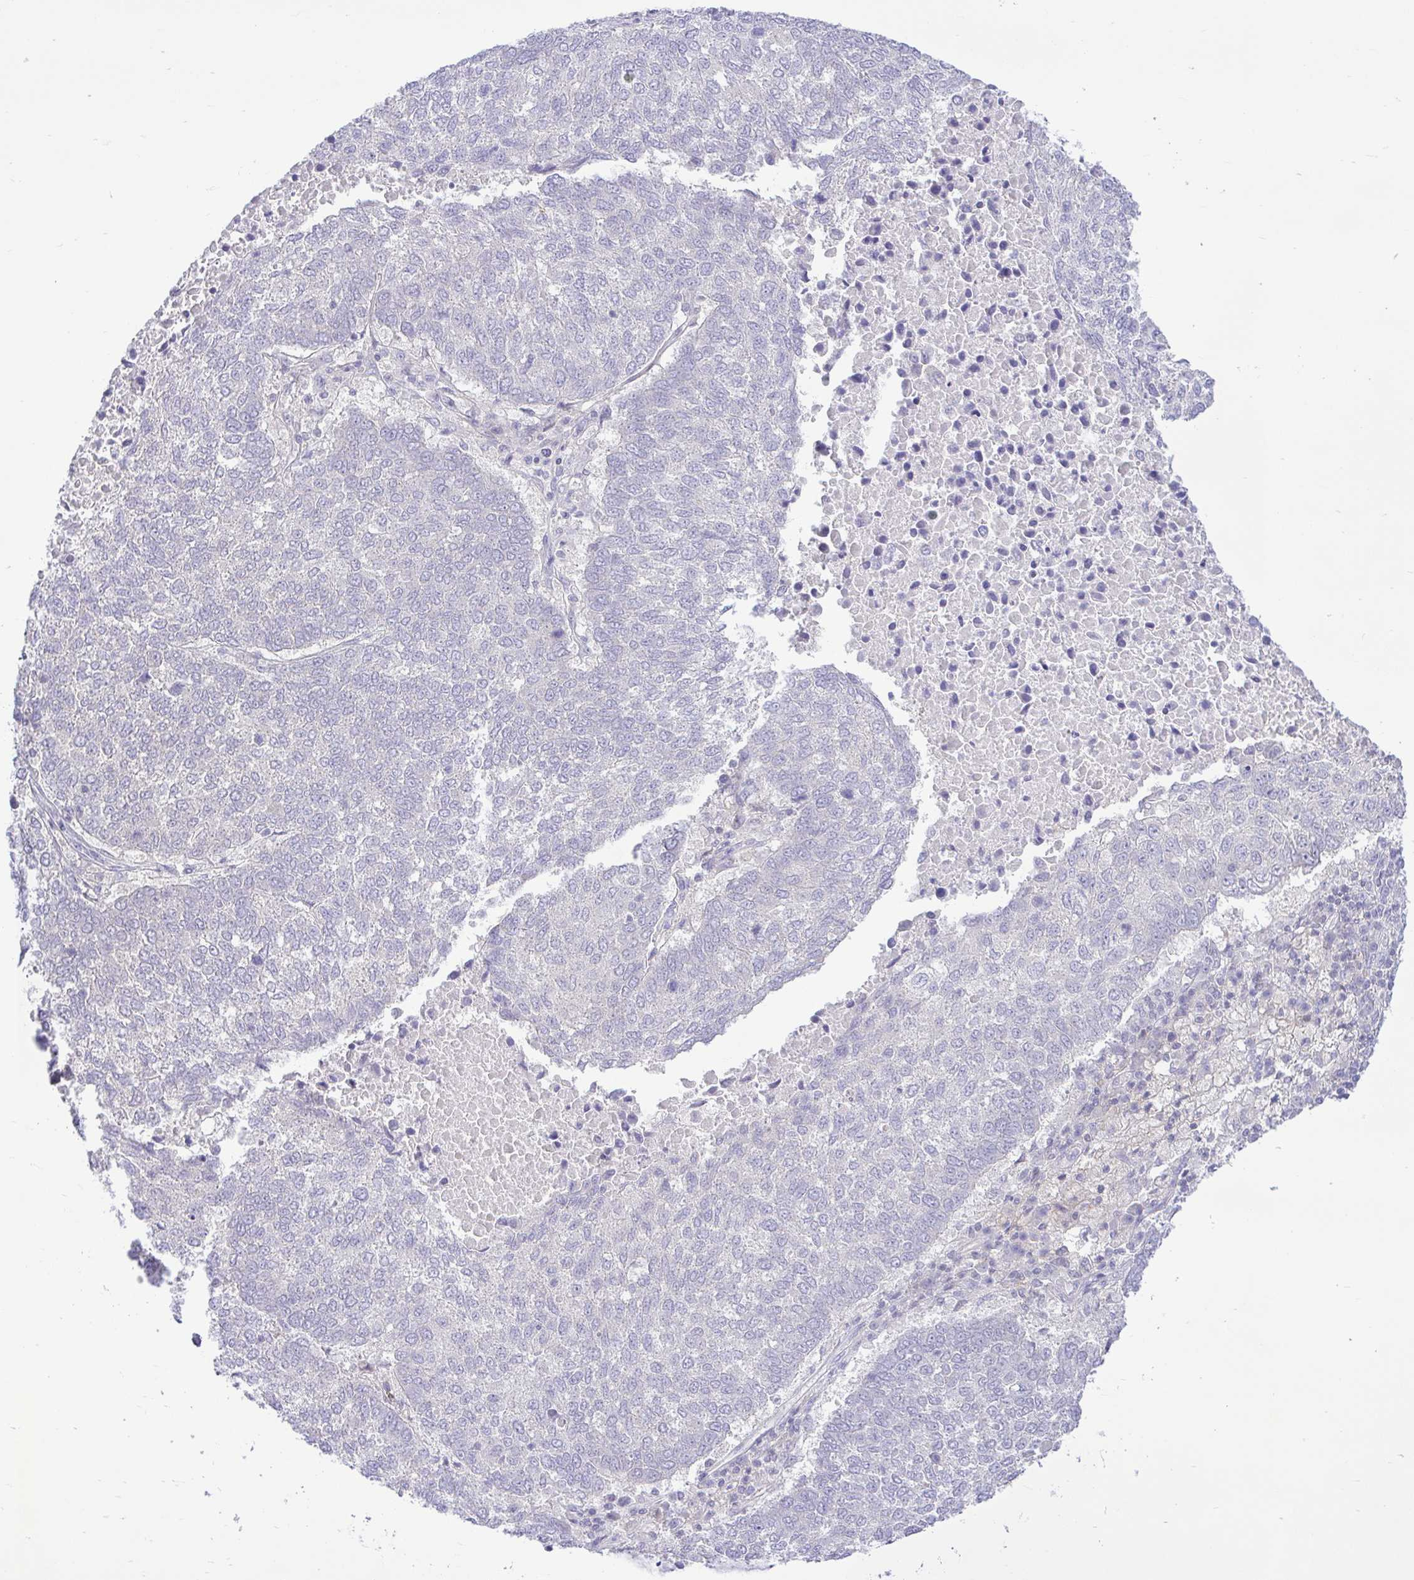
{"staining": {"intensity": "negative", "quantity": "none", "location": "none"}, "tissue": "lung cancer", "cell_type": "Tumor cells", "image_type": "cancer", "snomed": [{"axis": "morphology", "description": "Squamous cell carcinoma, NOS"}, {"axis": "topography", "description": "Lung"}], "caption": "This is an IHC image of human squamous cell carcinoma (lung). There is no positivity in tumor cells.", "gene": "ZNF101", "patient": {"sex": "male", "age": 73}}